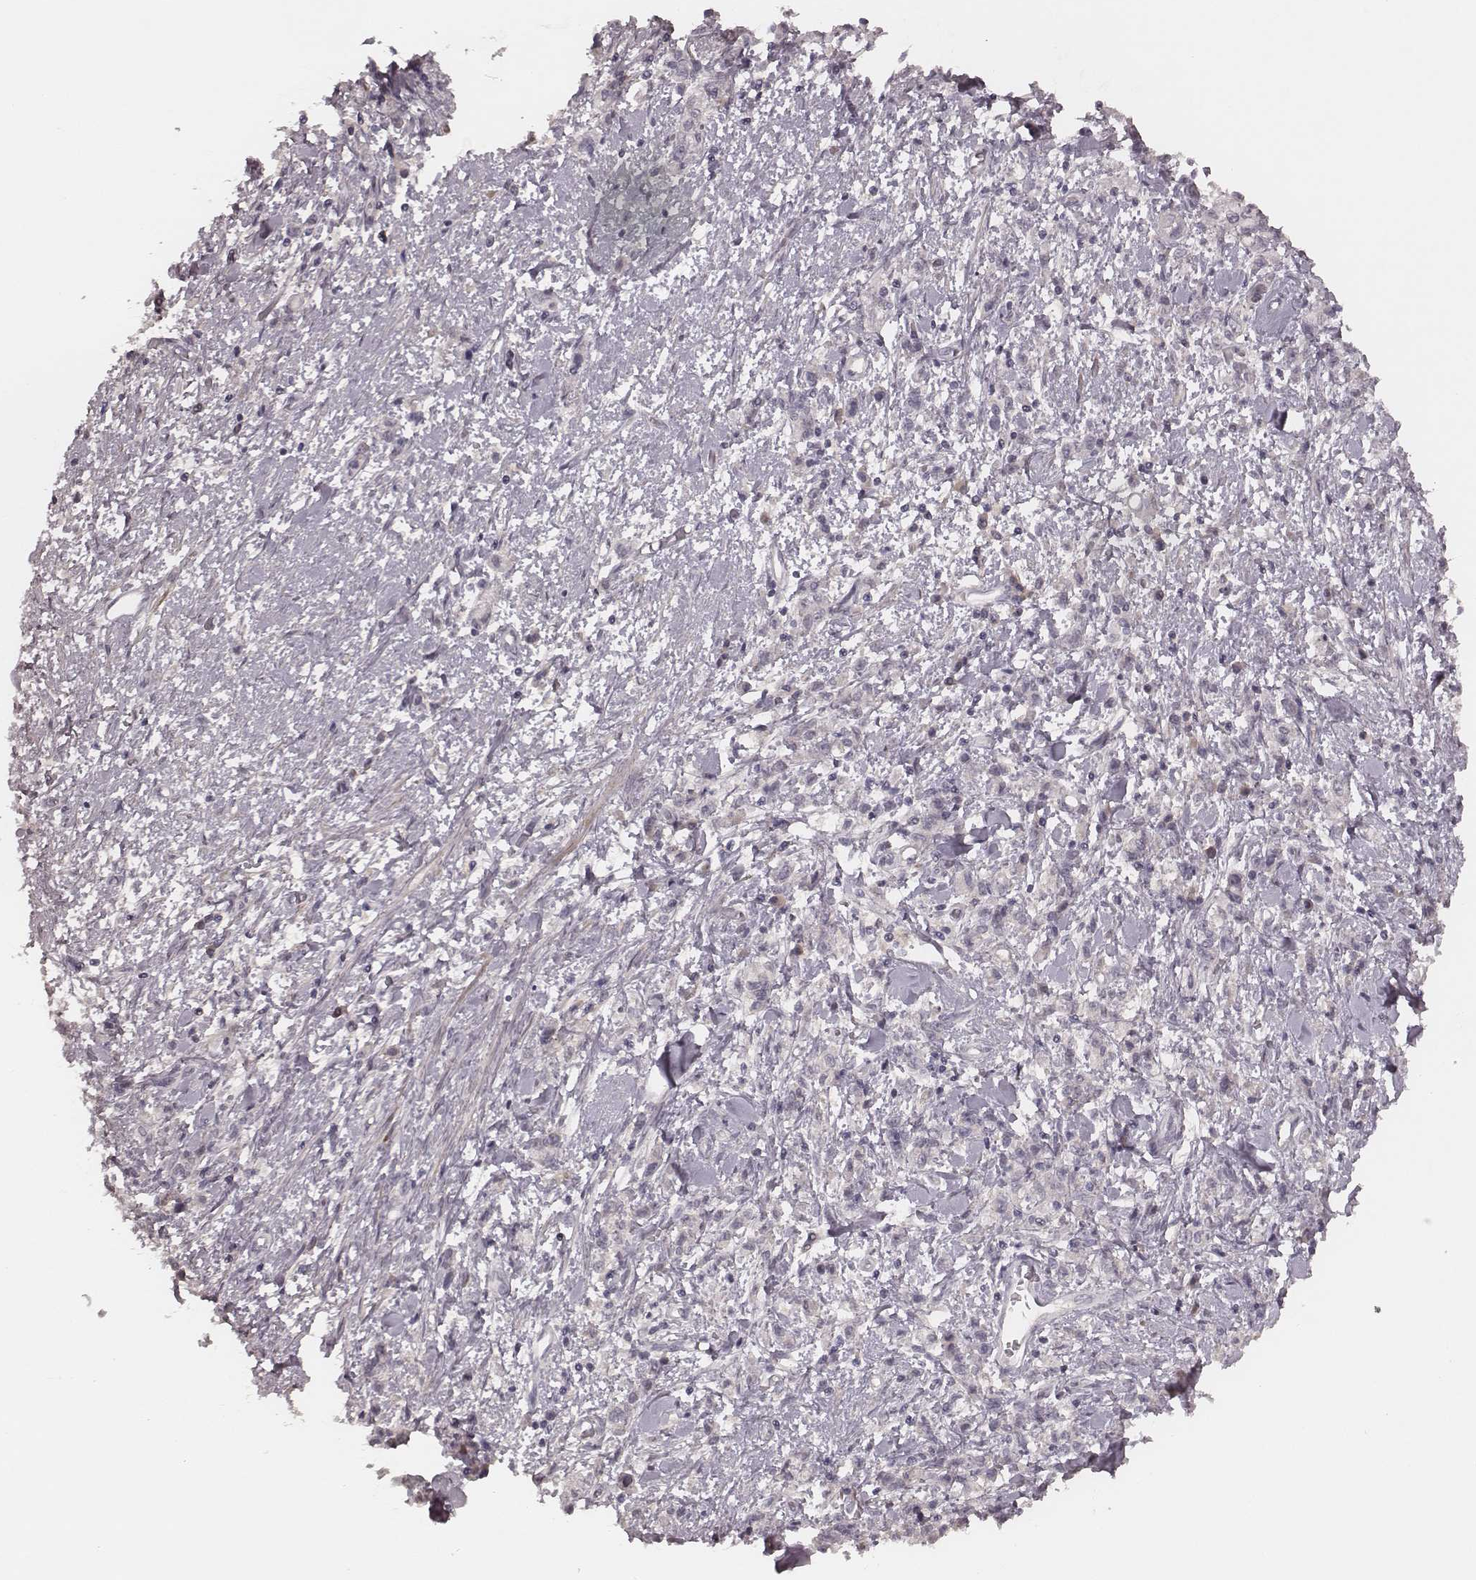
{"staining": {"intensity": "negative", "quantity": "none", "location": "none"}, "tissue": "stomach cancer", "cell_type": "Tumor cells", "image_type": "cancer", "snomed": [{"axis": "morphology", "description": "Adenocarcinoma, NOS"}, {"axis": "topography", "description": "Stomach"}], "caption": "Tumor cells are negative for brown protein staining in stomach adenocarcinoma. (Immunohistochemistry, brightfield microscopy, high magnification).", "gene": "FAM13B", "patient": {"sex": "male", "age": 77}}